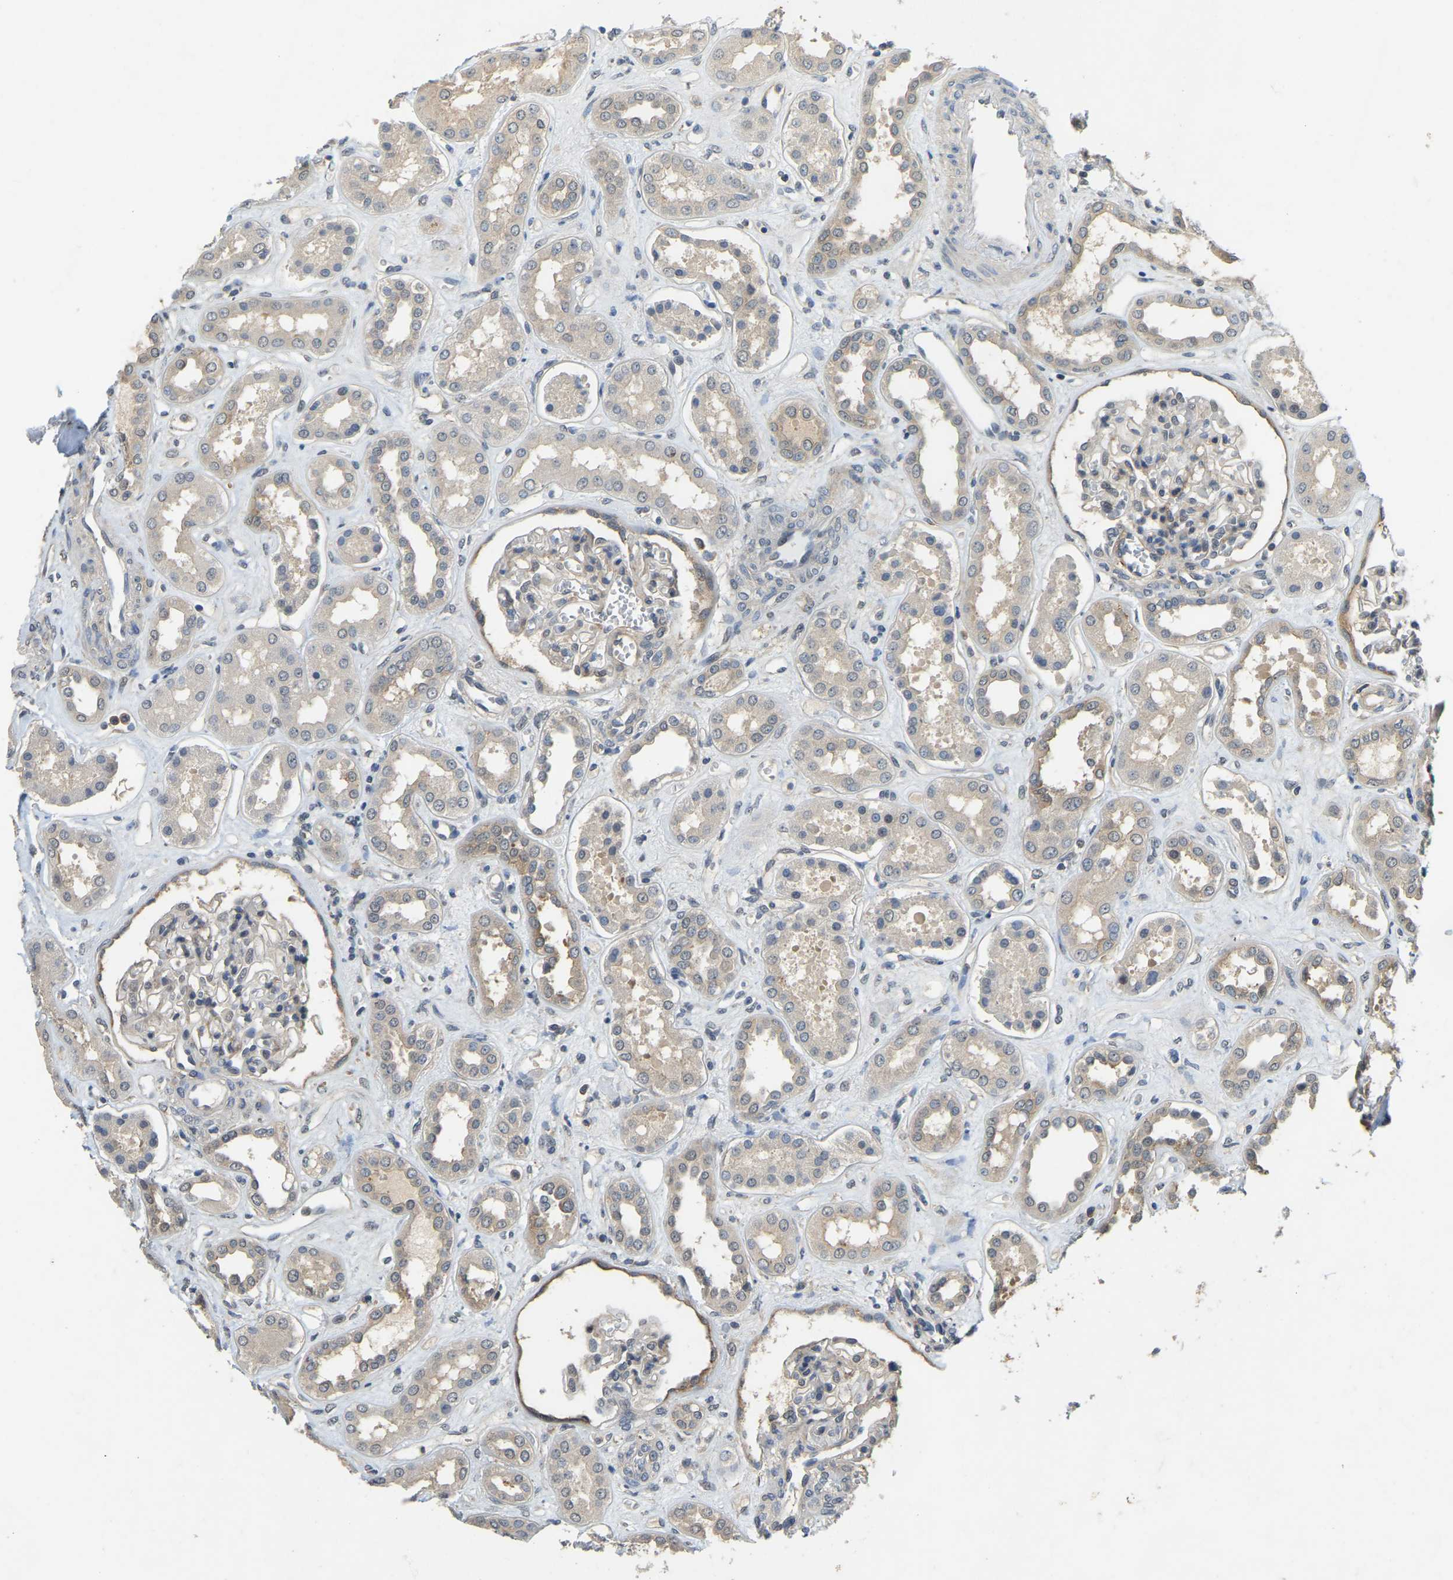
{"staining": {"intensity": "weak", "quantity": "<25%", "location": "cytoplasmic/membranous"}, "tissue": "kidney", "cell_type": "Cells in glomeruli", "image_type": "normal", "snomed": [{"axis": "morphology", "description": "Normal tissue, NOS"}, {"axis": "topography", "description": "Kidney"}], "caption": "Micrograph shows no protein positivity in cells in glomeruli of unremarkable kidney.", "gene": "AHNAK", "patient": {"sex": "male", "age": 59}}